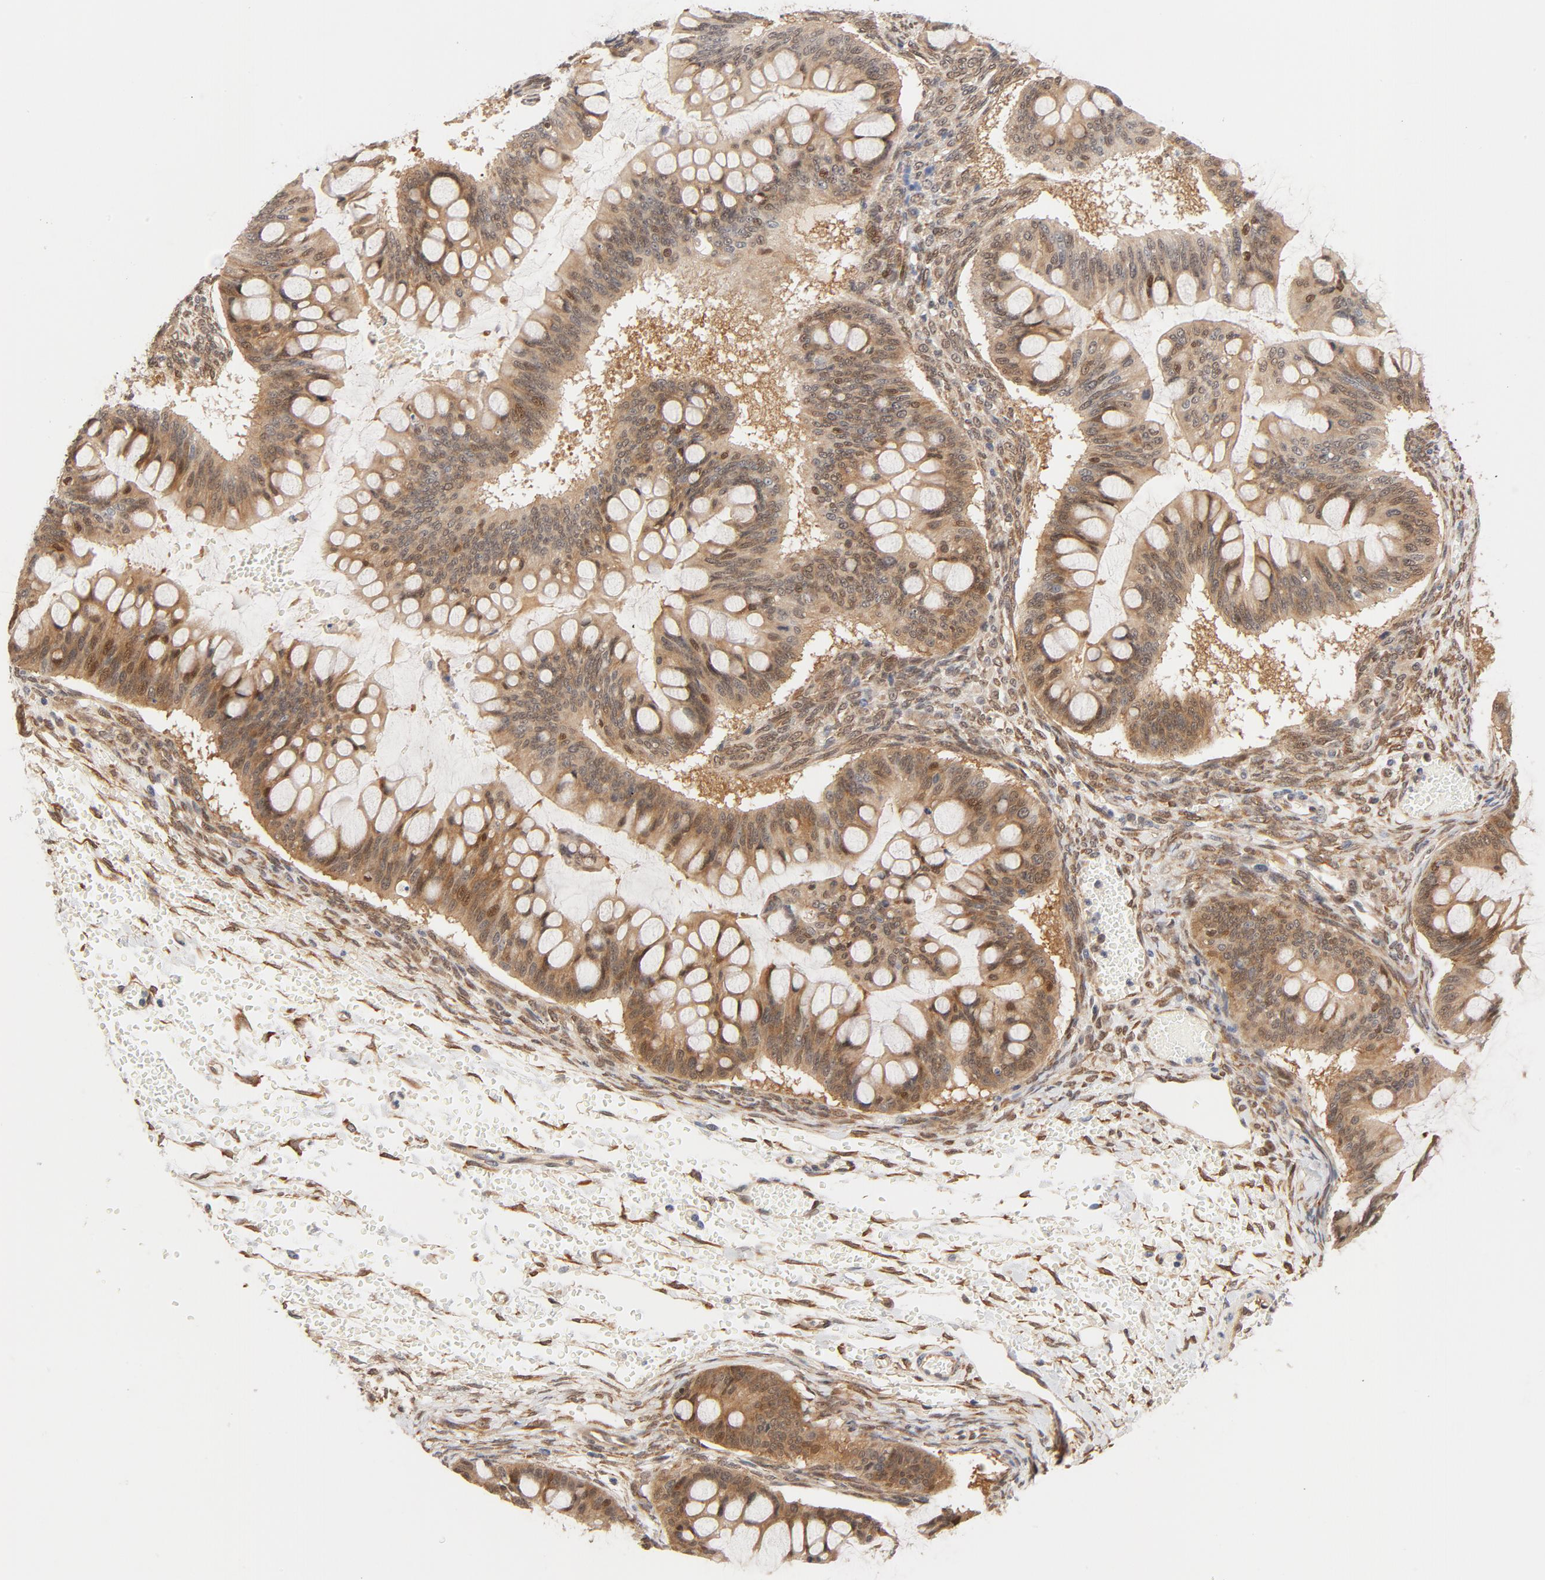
{"staining": {"intensity": "moderate", "quantity": ">75%", "location": "cytoplasmic/membranous,nuclear"}, "tissue": "ovarian cancer", "cell_type": "Tumor cells", "image_type": "cancer", "snomed": [{"axis": "morphology", "description": "Cystadenocarcinoma, mucinous, NOS"}, {"axis": "topography", "description": "Ovary"}], "caption": "Moderate cytoplasmic/membranous and nuclear staining is present in about >75% of tumor cells in ovarian cancer.", "gene": "EIF4E", "patient": {"sex": "female", "age": 73}}